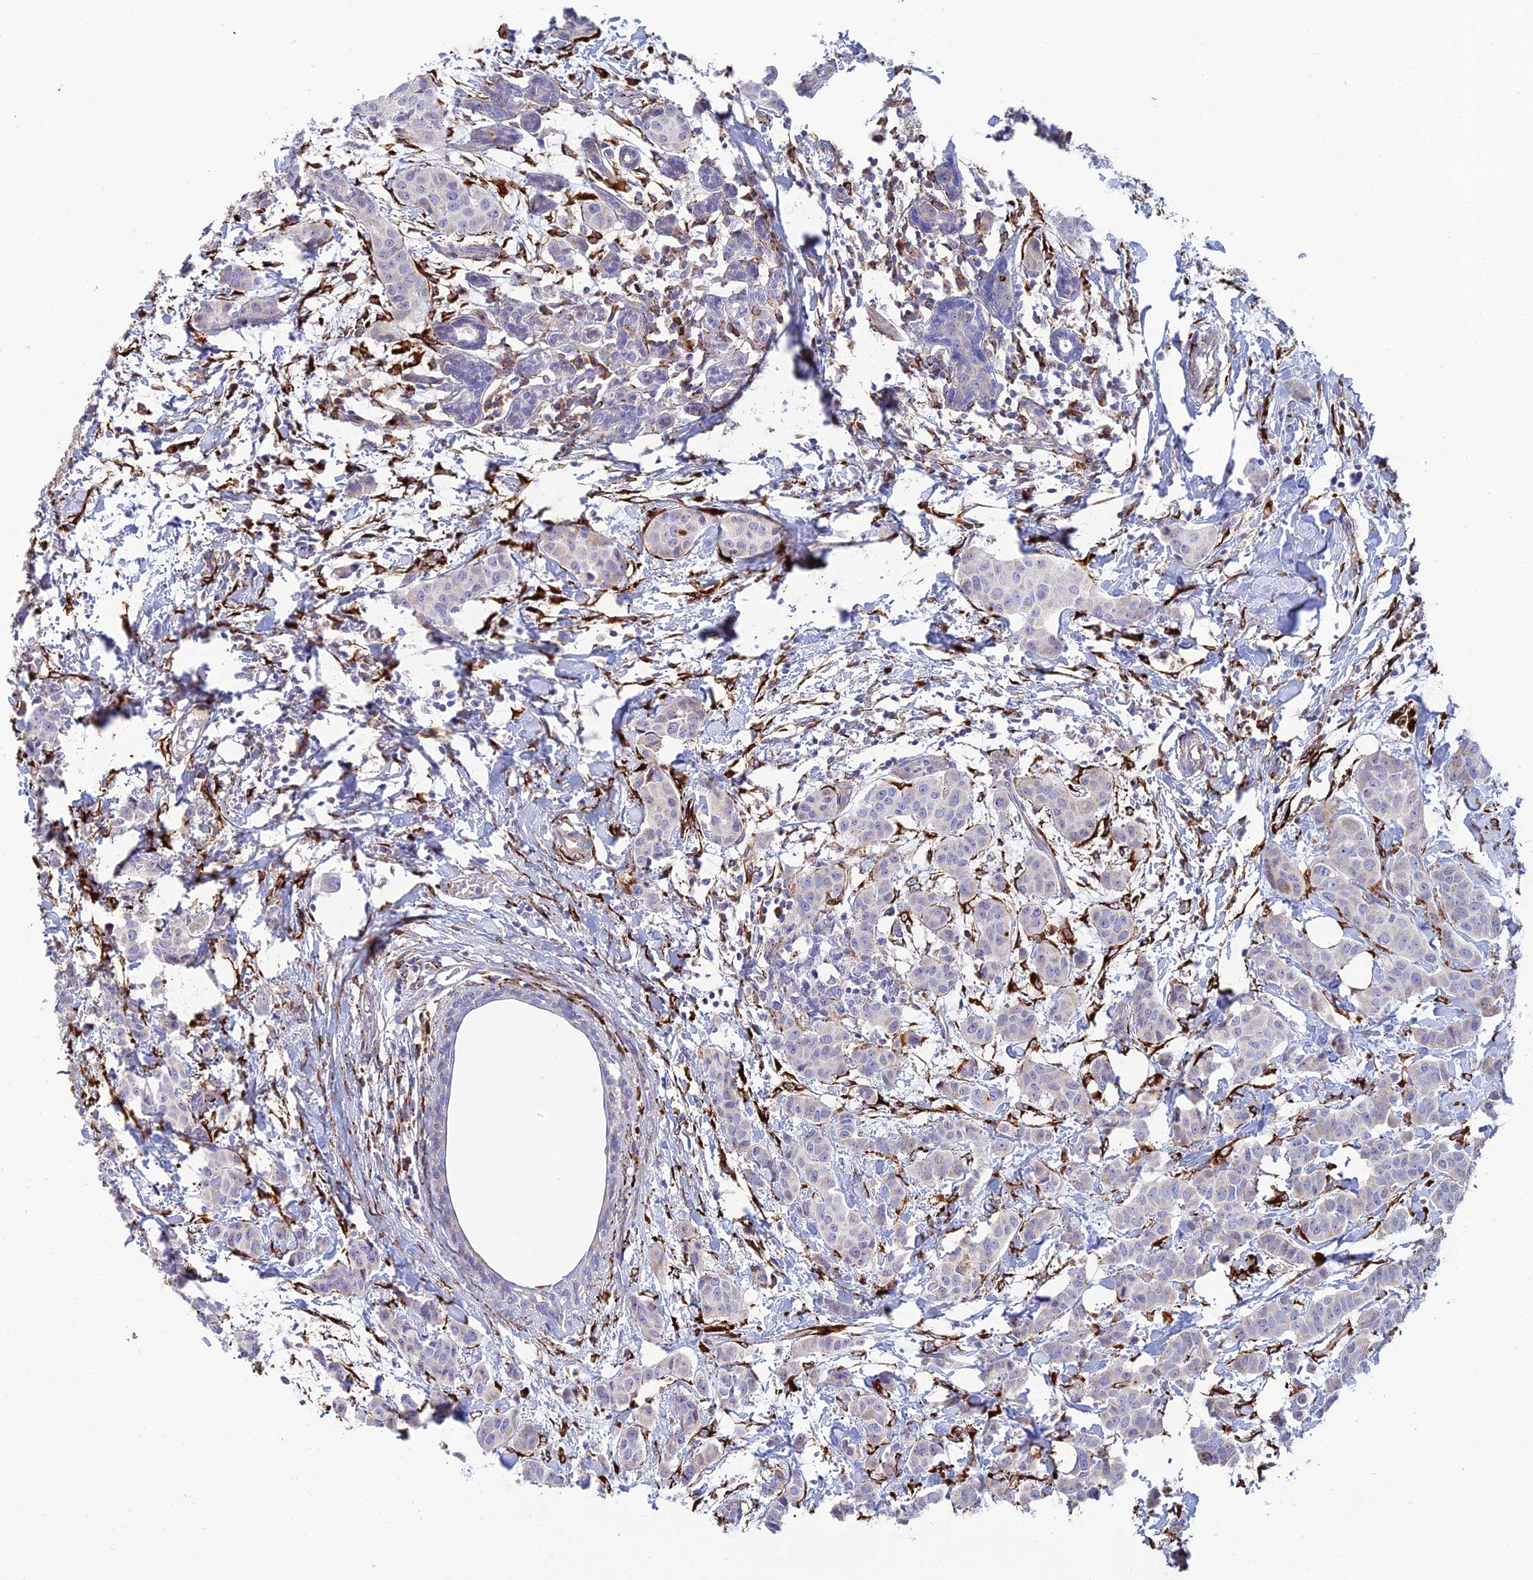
{"staining": {"intensity": "negative", "quantity": "none", "location": "none"}, "tissue": "breast cancer", "cell_type": "Tumor cells", "image_type": "cancer", "snomed": [{"axis": "morphology", "description": "Duct carcinoma"}, {"axis": "topography", "description": "Breast"}], "caption": "This is an immunohistochemistry photomicrograph of human breast cancer (infiltrating ductal carcinoma). There is no positivity in tumor cells.", "gene": "RCN3", "patient": {"sex": "female", "age": 40}}